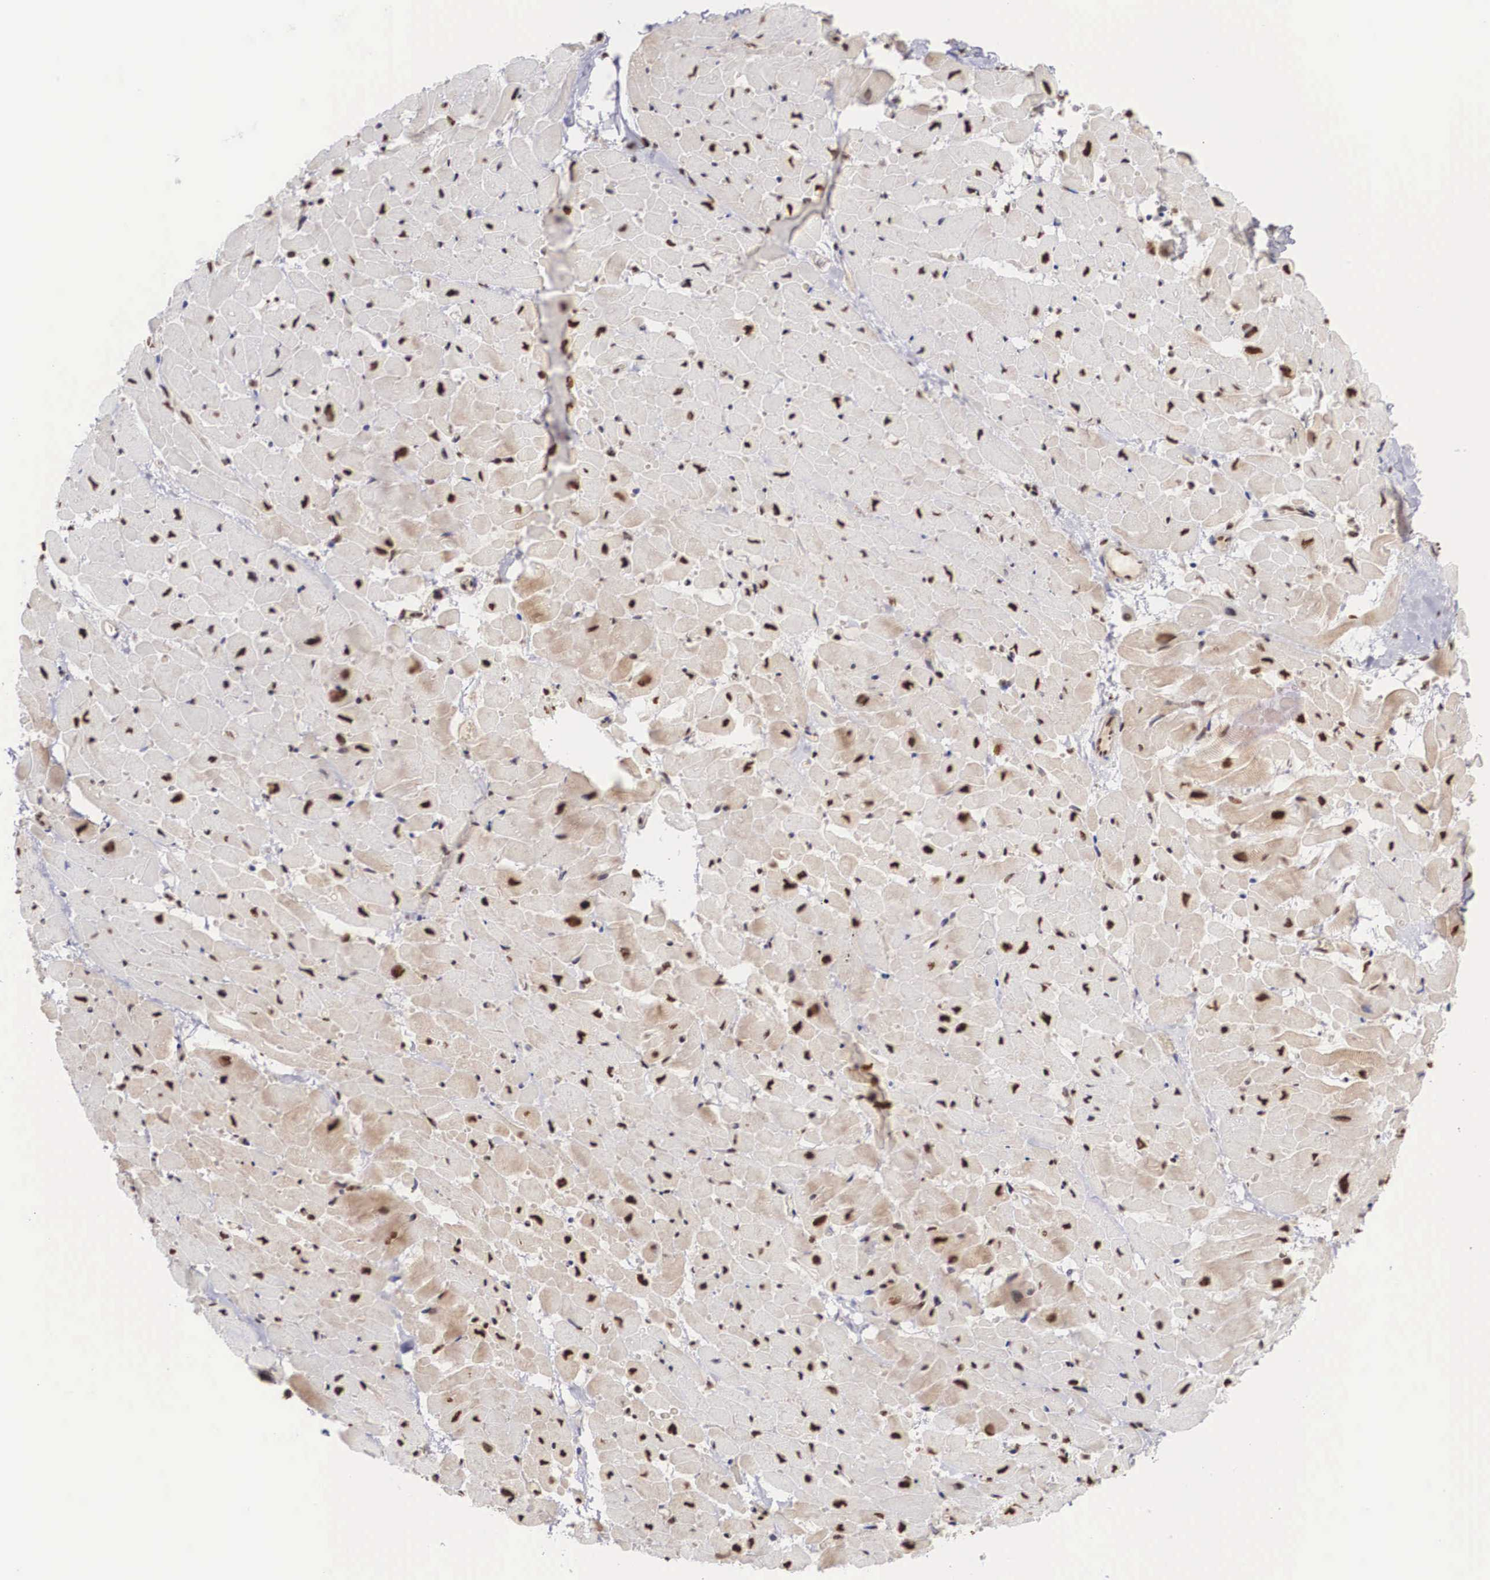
{"staining": {"intensity": "strong", "quantity": "25%-75%", "location": "nuclear"}, "tissue": "heart muscle", "cell_type": "Cardiomyocytes", "image_type": "normal", "snomed": [{"axis": "morphology", "description": "Normal tissue, NOS"}, {"axis": "topography", "description": "Heart"}], "caption": "Immunohistochemistry (IHC) of unremarkable human heart muscle displays high levels of strong nuclear staining in about 25%-75% of cardiomyocytes.", "gene": "HTATSF1", "patient": {"sex": "male", "age": 45}}